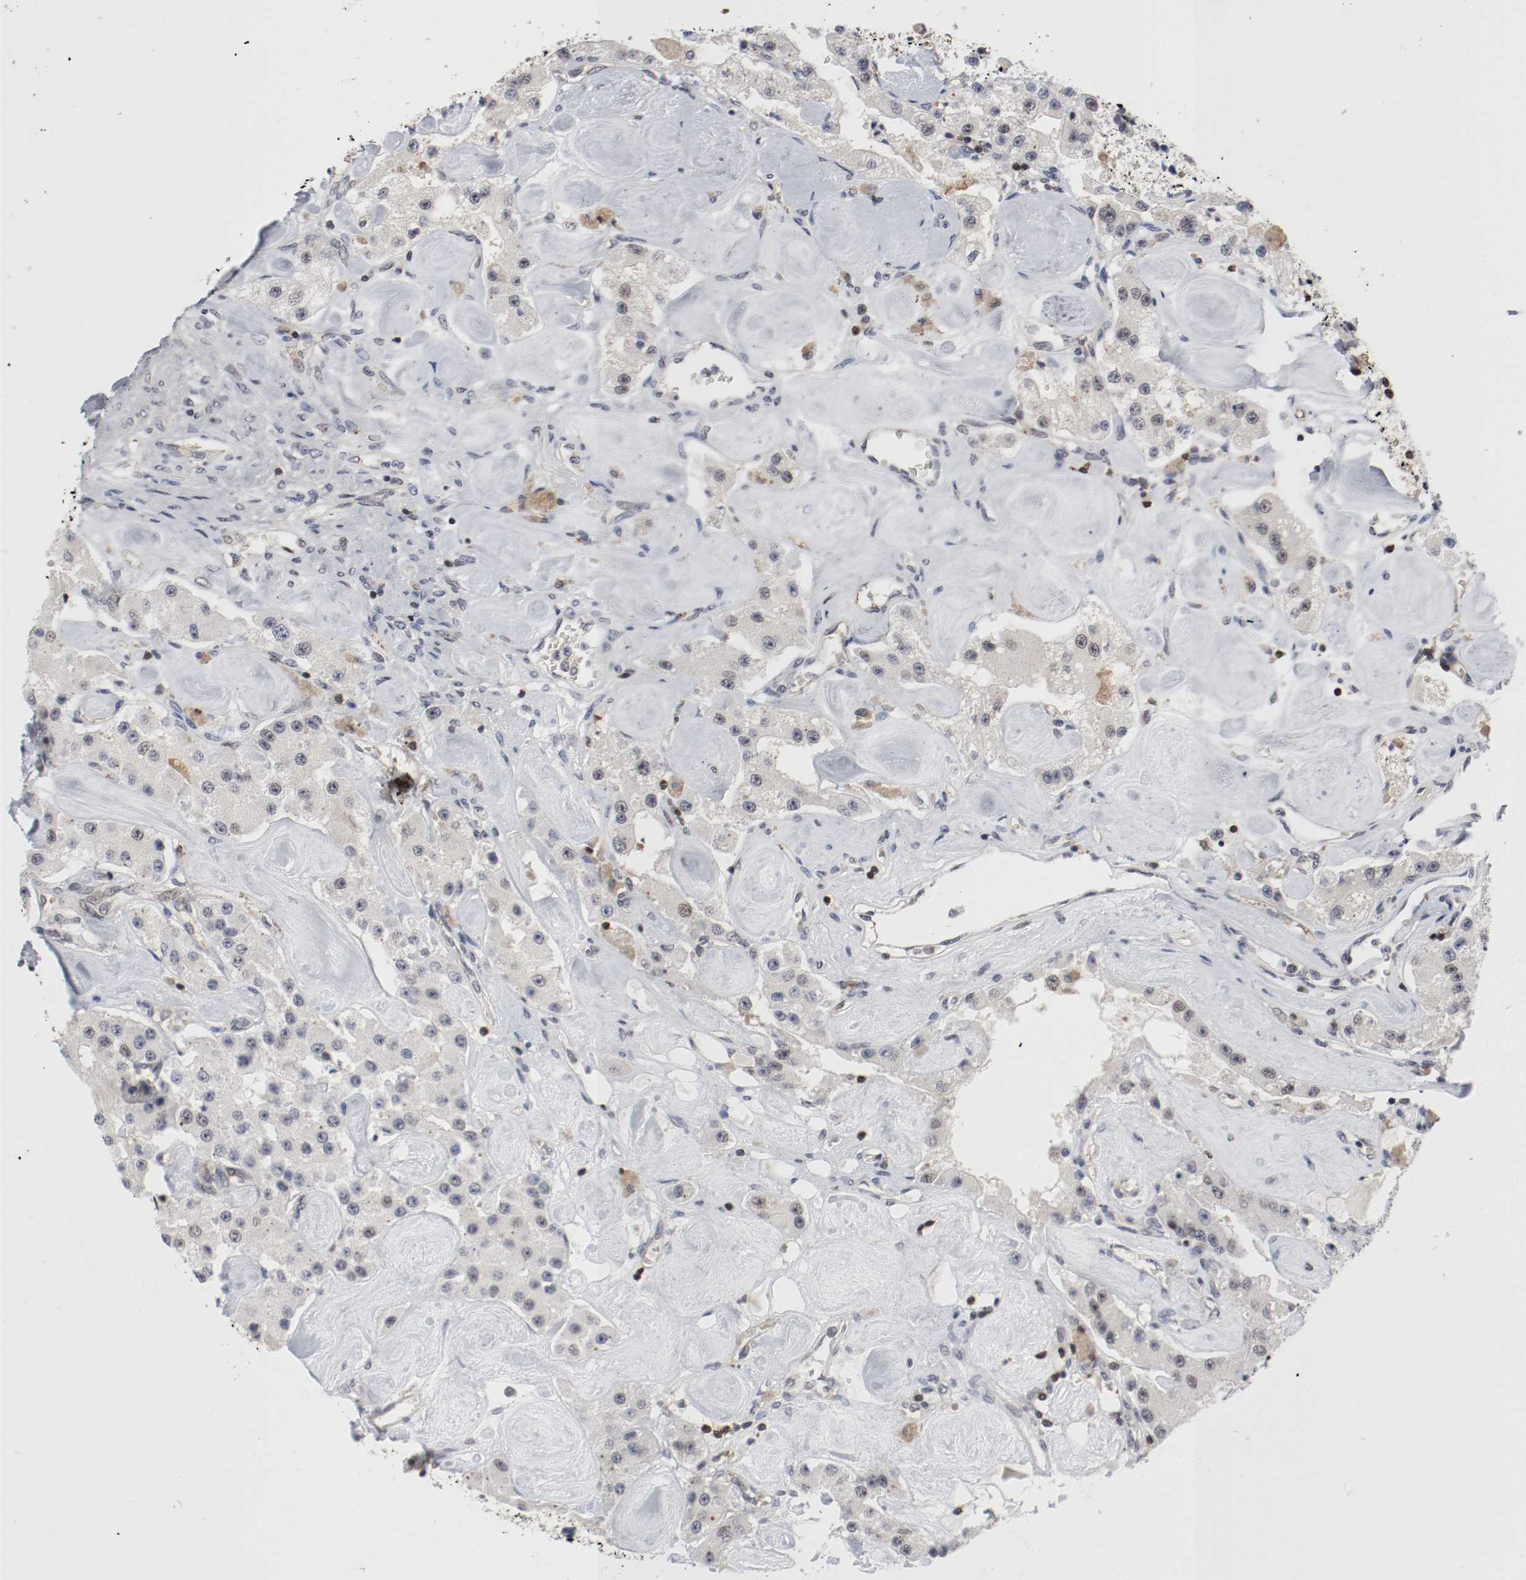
{"staining": {"intensity": "negative", "quantity": "none", "location": "none"}, "tissue": "carcinoid", "cell_type": "Tumor cells", "image_type": "cancer", "snomed": [{"axis": "morphology", "description": "Carcinoid, malignant, NOS"}, {"axis": "topography", "description": "Pancreas"}], "caption": "High magnification brightfield microscopy of malignant carcinoid stained with DAB (3,3'-diaminobenzidine) (brown) and counterstained with hematoxylin (blue): tumor cells show no significant staining.", "gene": "JUND", "patient": {"sex": "male", "age": 41}}